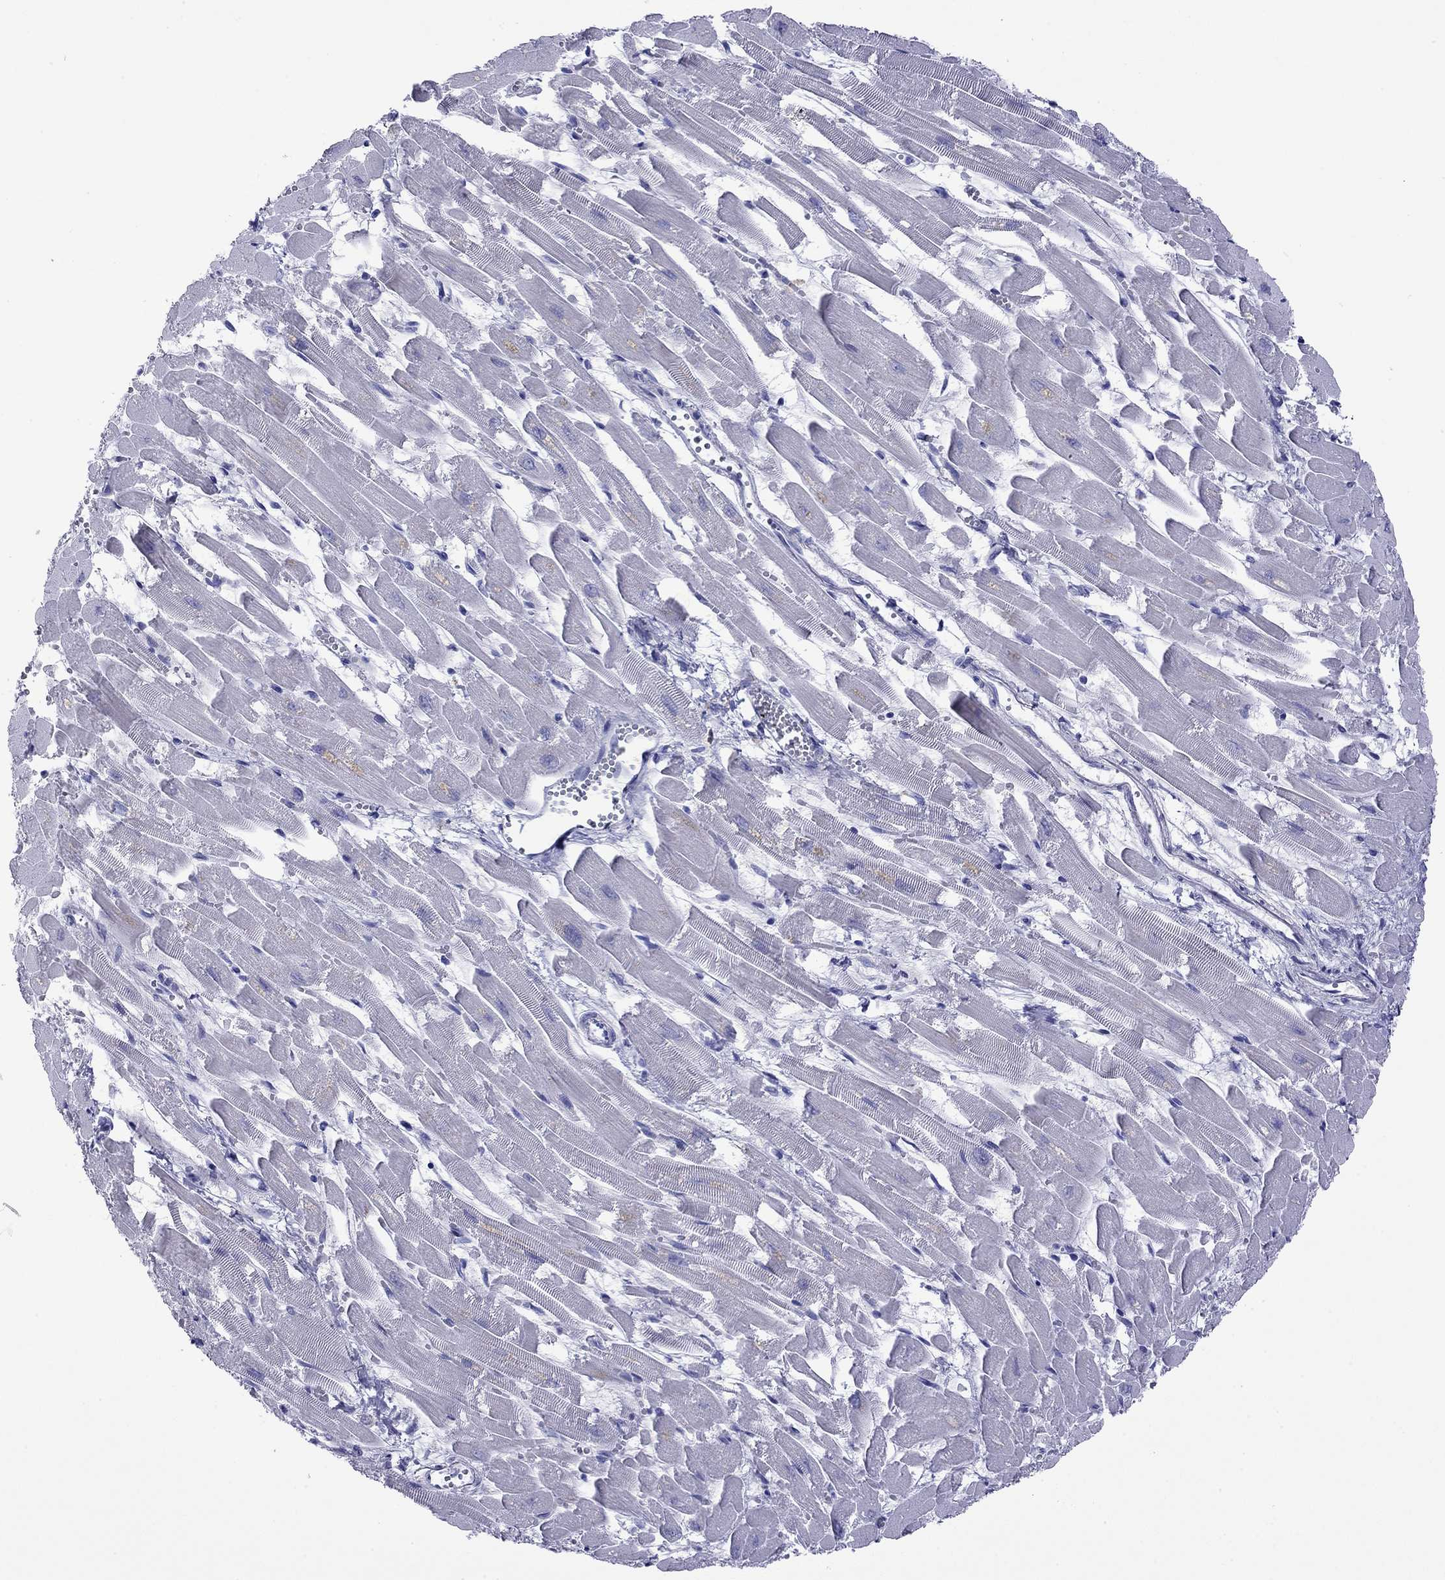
{"staining": {"intensity": "negative", "quantity": "none", "location": "none"}, "tissue": "heart muscle", "cell_type": "Cardiomyocytes", "image_type": "normal", "snomed": [{"axis": "morphology", "description": "Normal tissue, NOS"}, {"axis": "topography", "description": "Heart"}], "caption": "DAB immunohistochemical staining of normal heart muscle displays no significant expression in cardiomyocytes.", "gene": "FIGLA", "patient": {"sex": "female", "age": 52}}